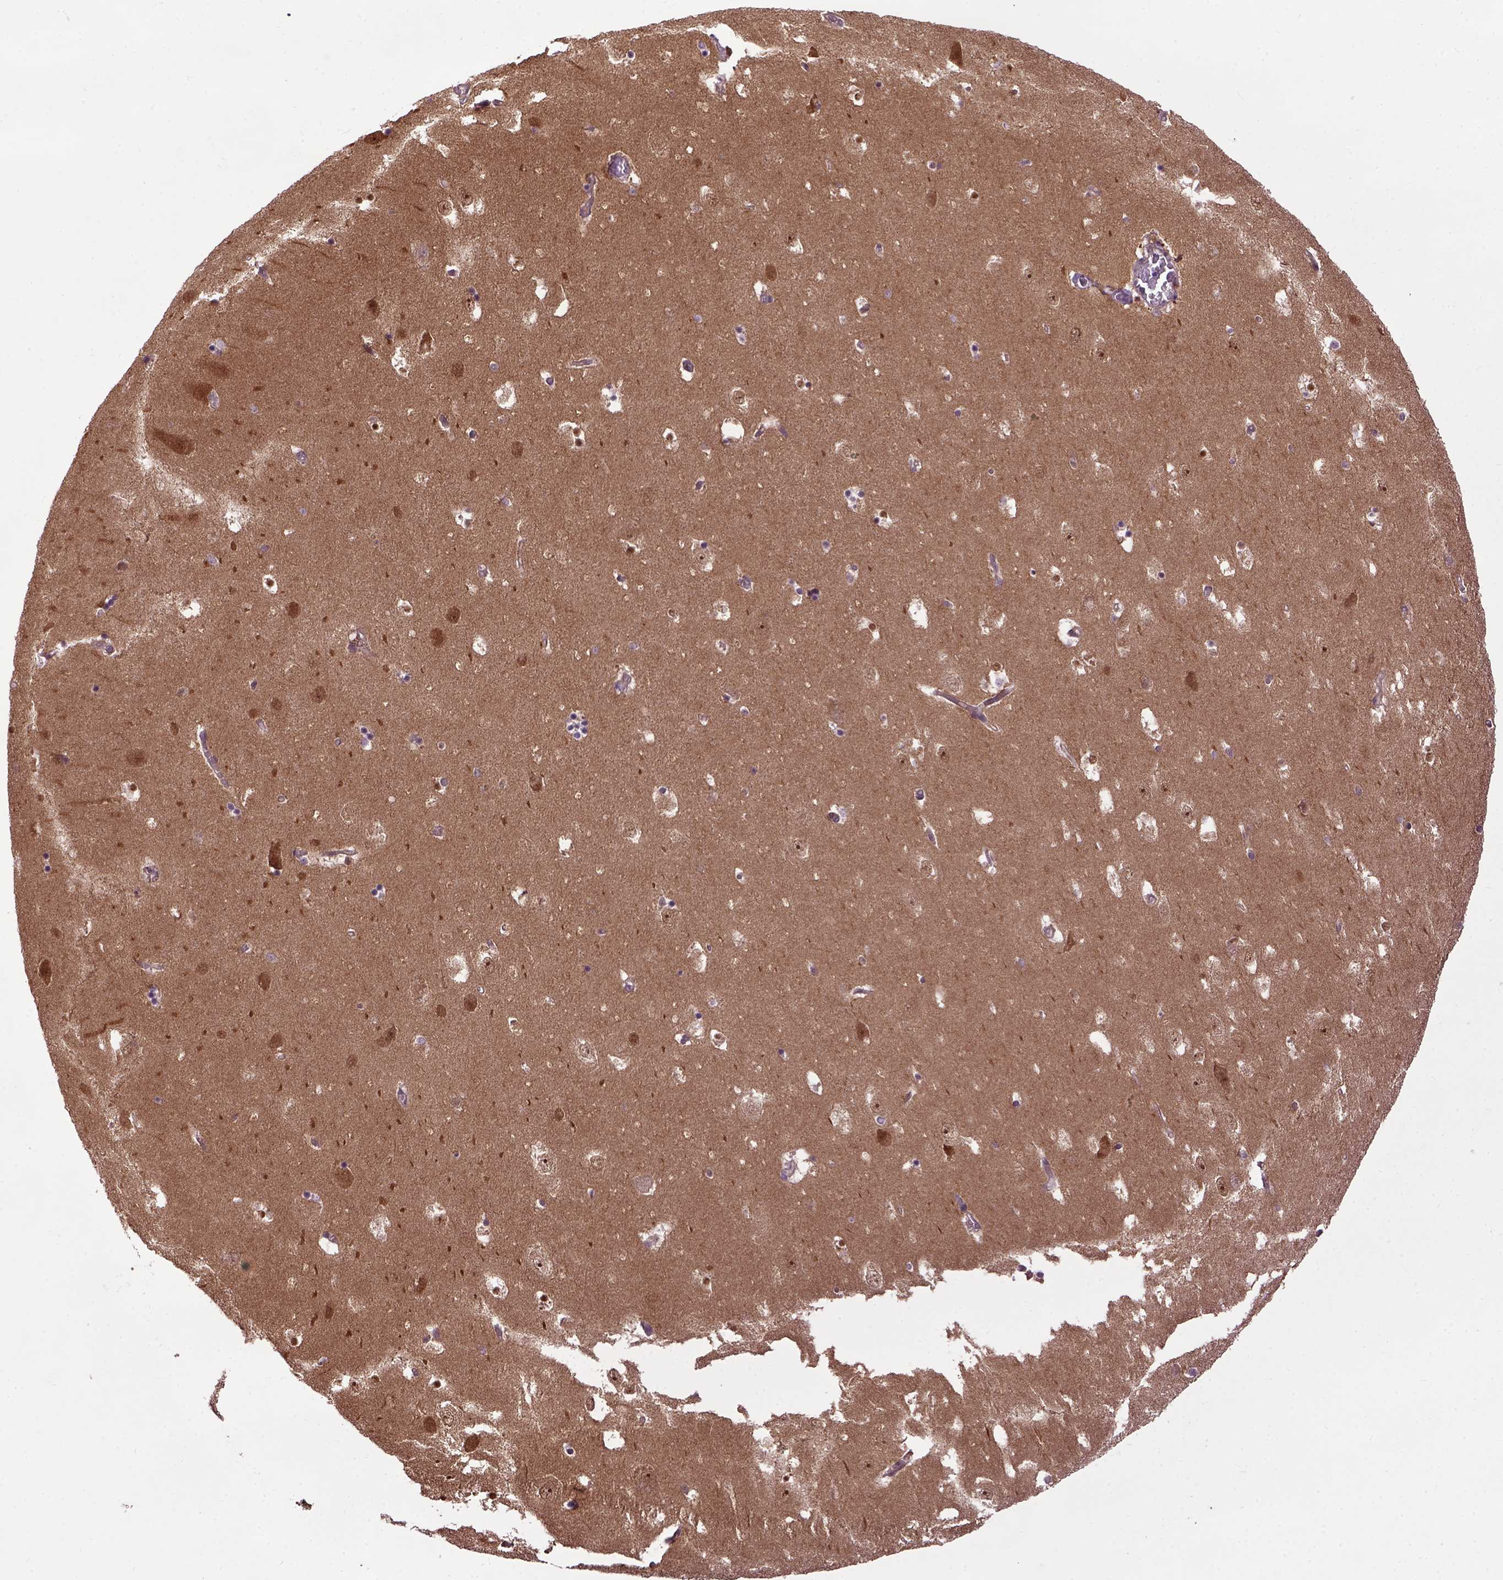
{"staining": {"intensity": "strong", "quantity": "25%-75%", "location": "nuclear"}, "tissue": "hippocampus", "cell_type": "Glial cells", "image_type": "normal", "snomed": [{"axis": "morphology", "description": "Normal tissue, NOS"}, {"axis": "topography", "description": "Hippocampus"}], "caption": "About 25%-75% of glial cells in normal human hippocampus display strong nuclear protein expression as visualized by brown immunohistochemical staining.", "gene": "WDR48", "patient": {"sex": "male", "age": 58}}